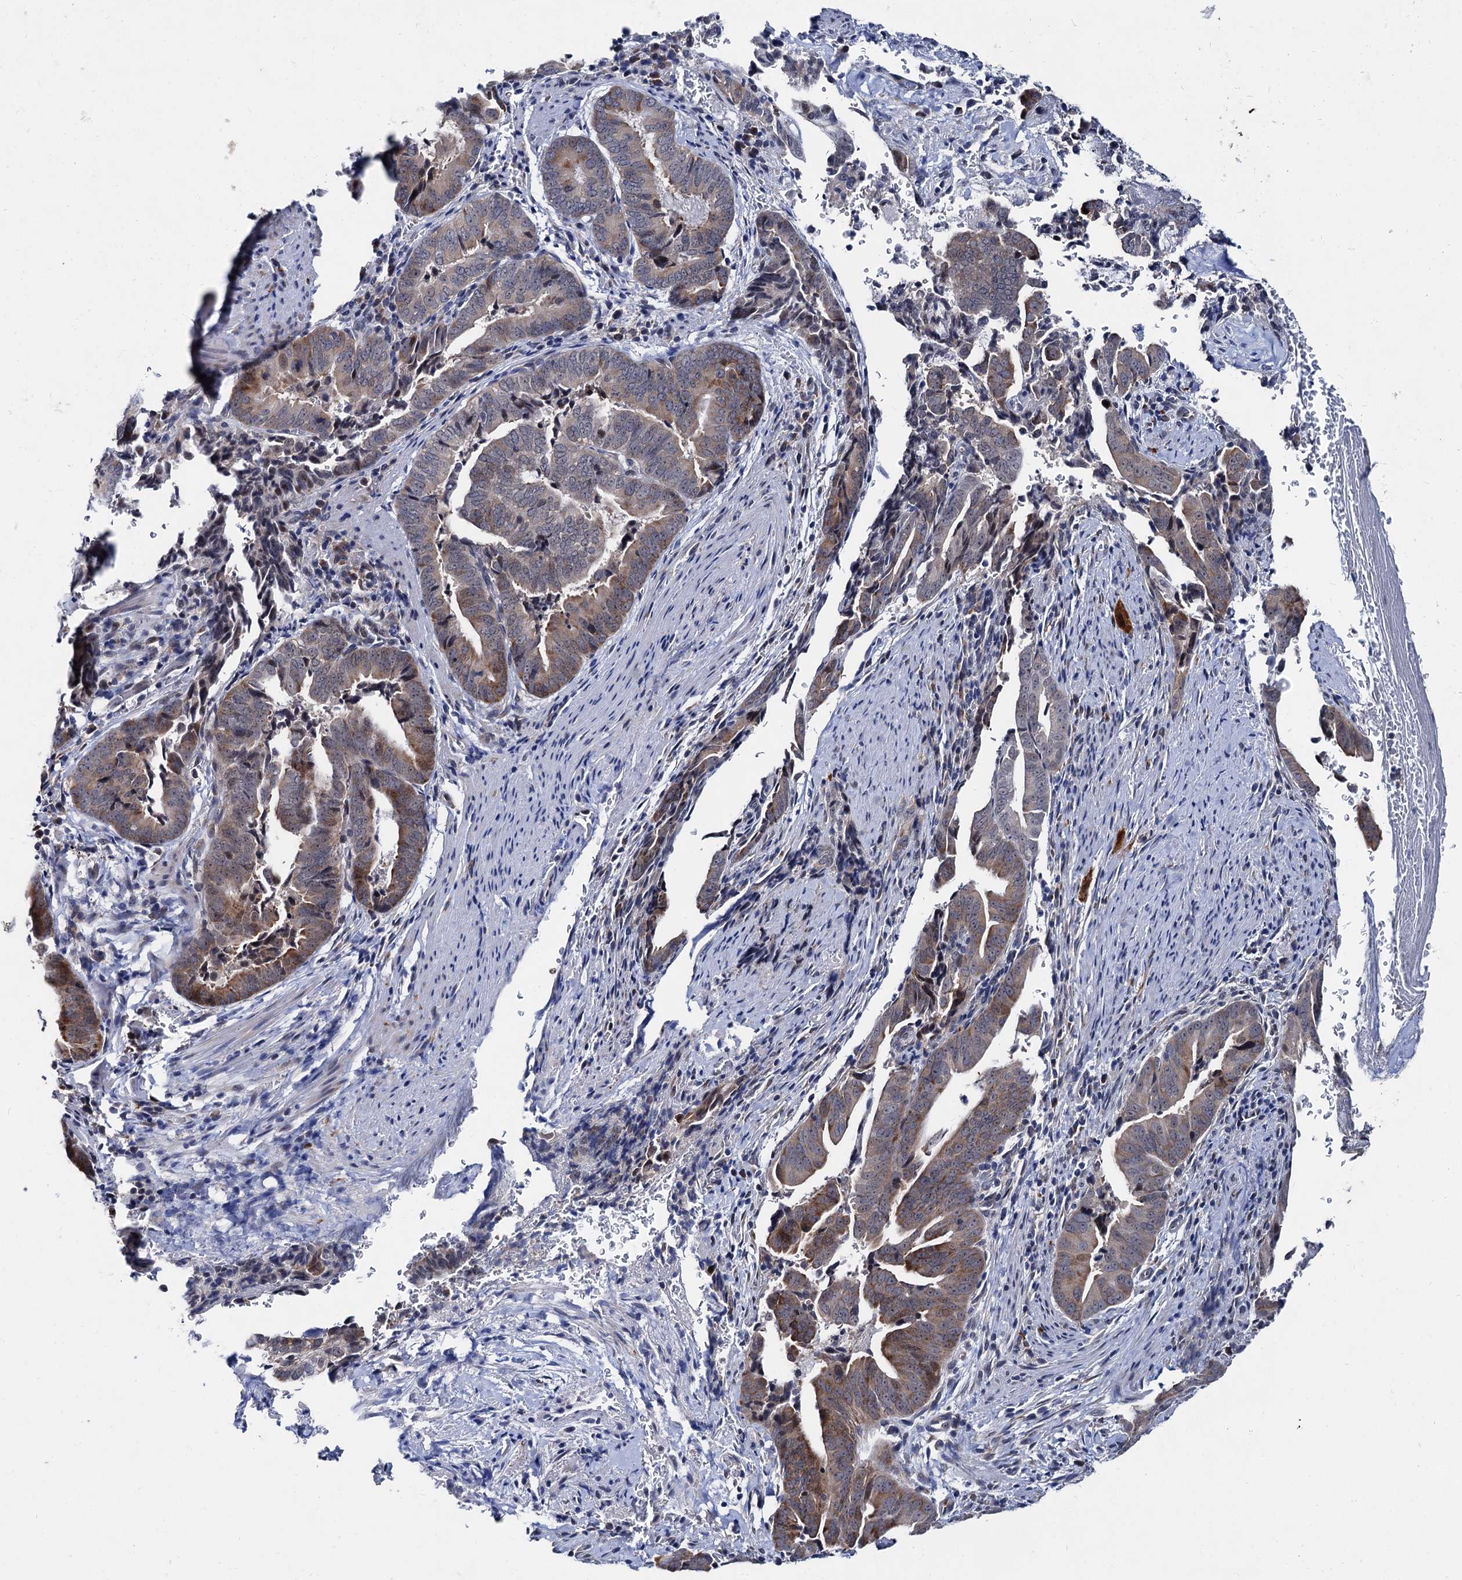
{"staining": {"intensity": "moderate", "quantity": "25%-75%", "location": "cytoplasmic/membranous"}, "tissue": "pancreatic cancer", "cell_type": "Tumor cells", "image_type": "cancer", "snomed": [{"axis": "morphology", "description": "Adenocarcinoma, NOS"}, {"axis": "topography", "description": "Pancreas"}], "caption": "A brown stain labels moderate cytoplasmic/membranous staining of a protein in human pancreatic cancer tumor cells.", "gene": "CAPRIN2", "patient": {"sex": "female", "age": 63}}